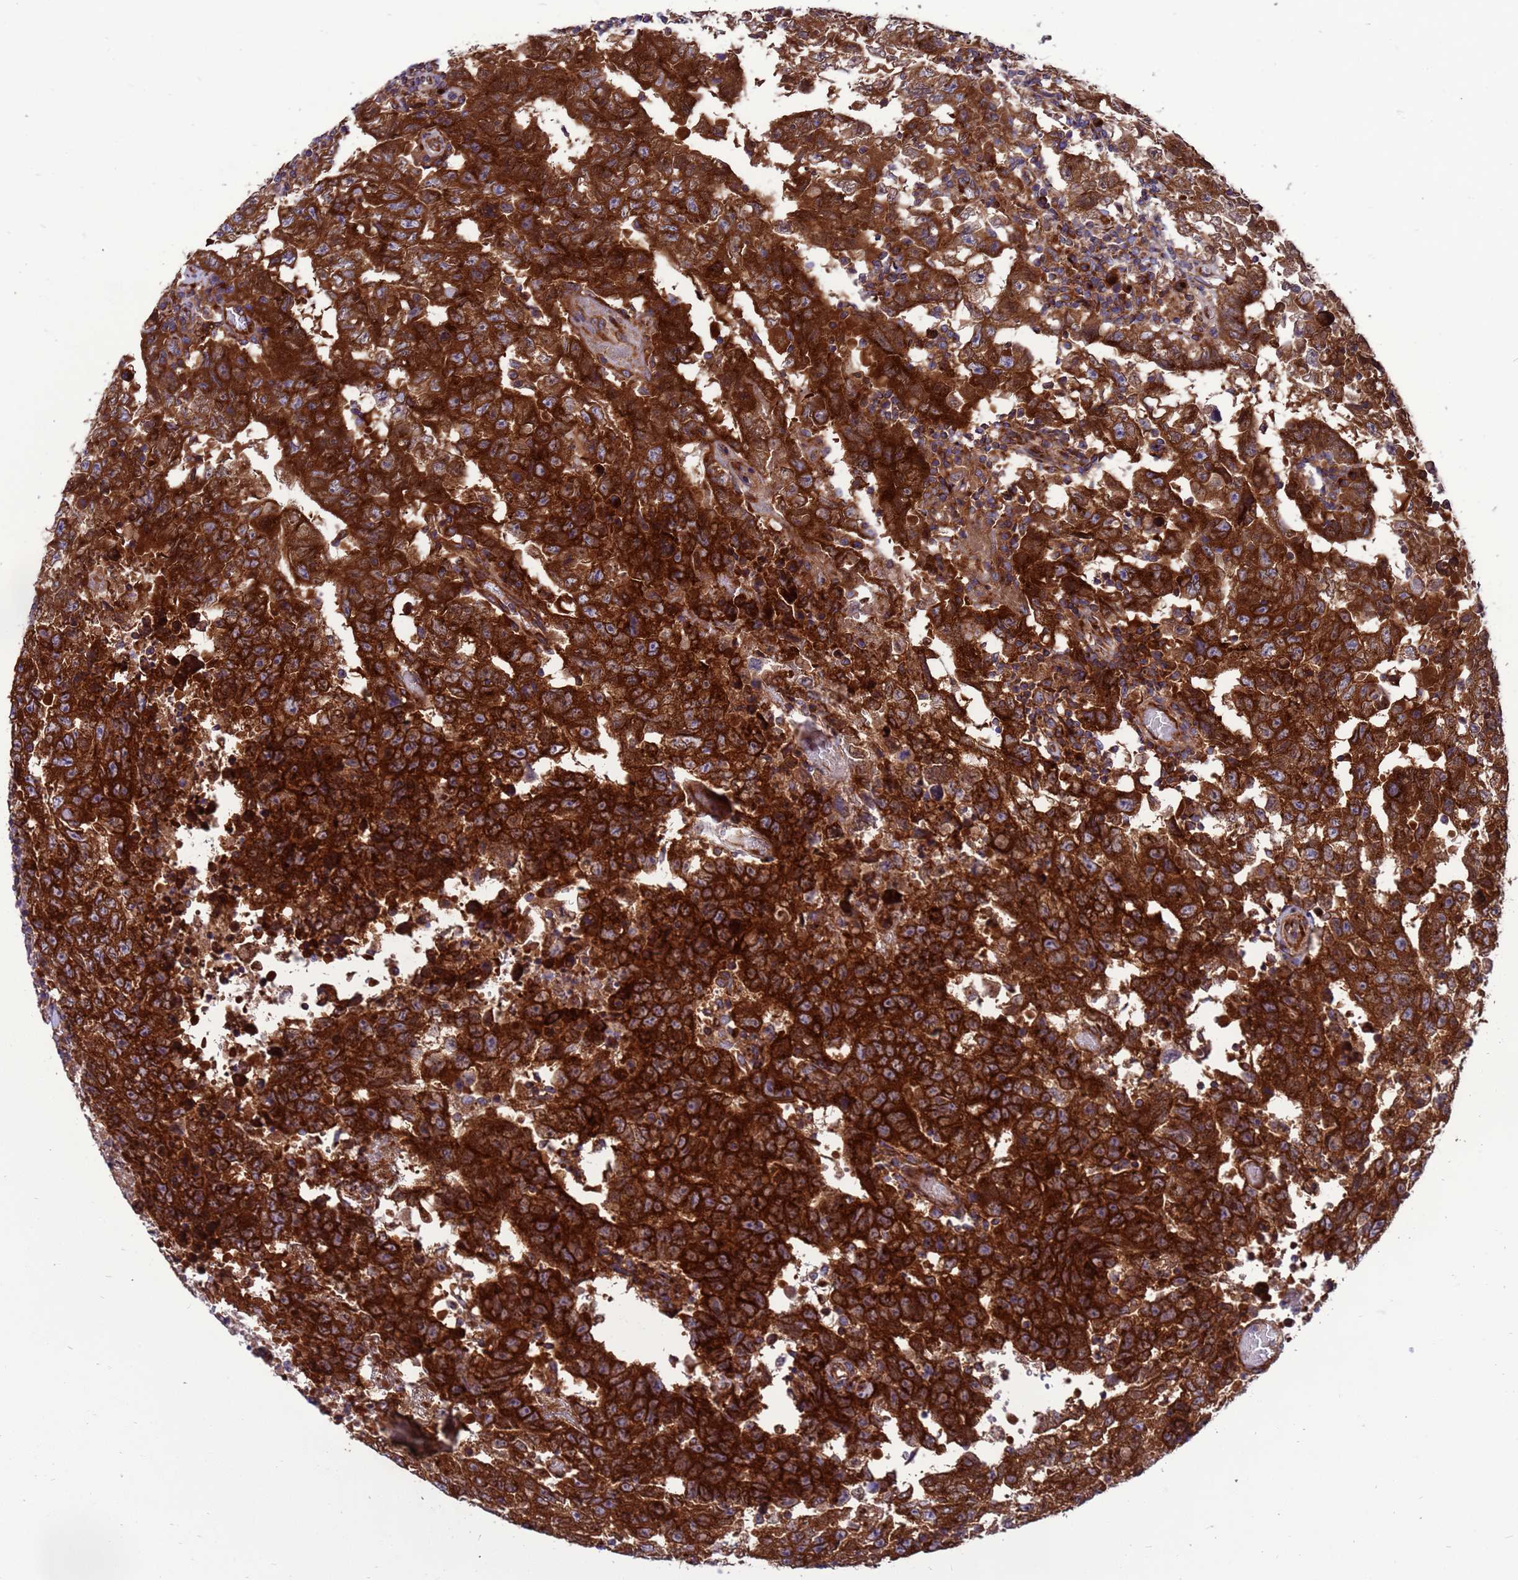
{"staining": {"intensity": "strong", "quantity": ">75%", "location": "cytoplasmic/membranous"}, "tissue": "testis cancer", "cell_type": "Tumor cells", "image_type": "cancer", "snomed": [{"axis": "morphology", "description": "Carcinoma, Embryonal, NOS"}, {"axis": "topography", "description": "Testis"}], "caption": "A high amount of strong cytoplasmic/membranous expression is appreciated in about >75% of tumor cells in embryonal carcinoma (testis) tissue.", "gene": "ZC3HAV1", "patient": {"sex": "male", "age": 26}}